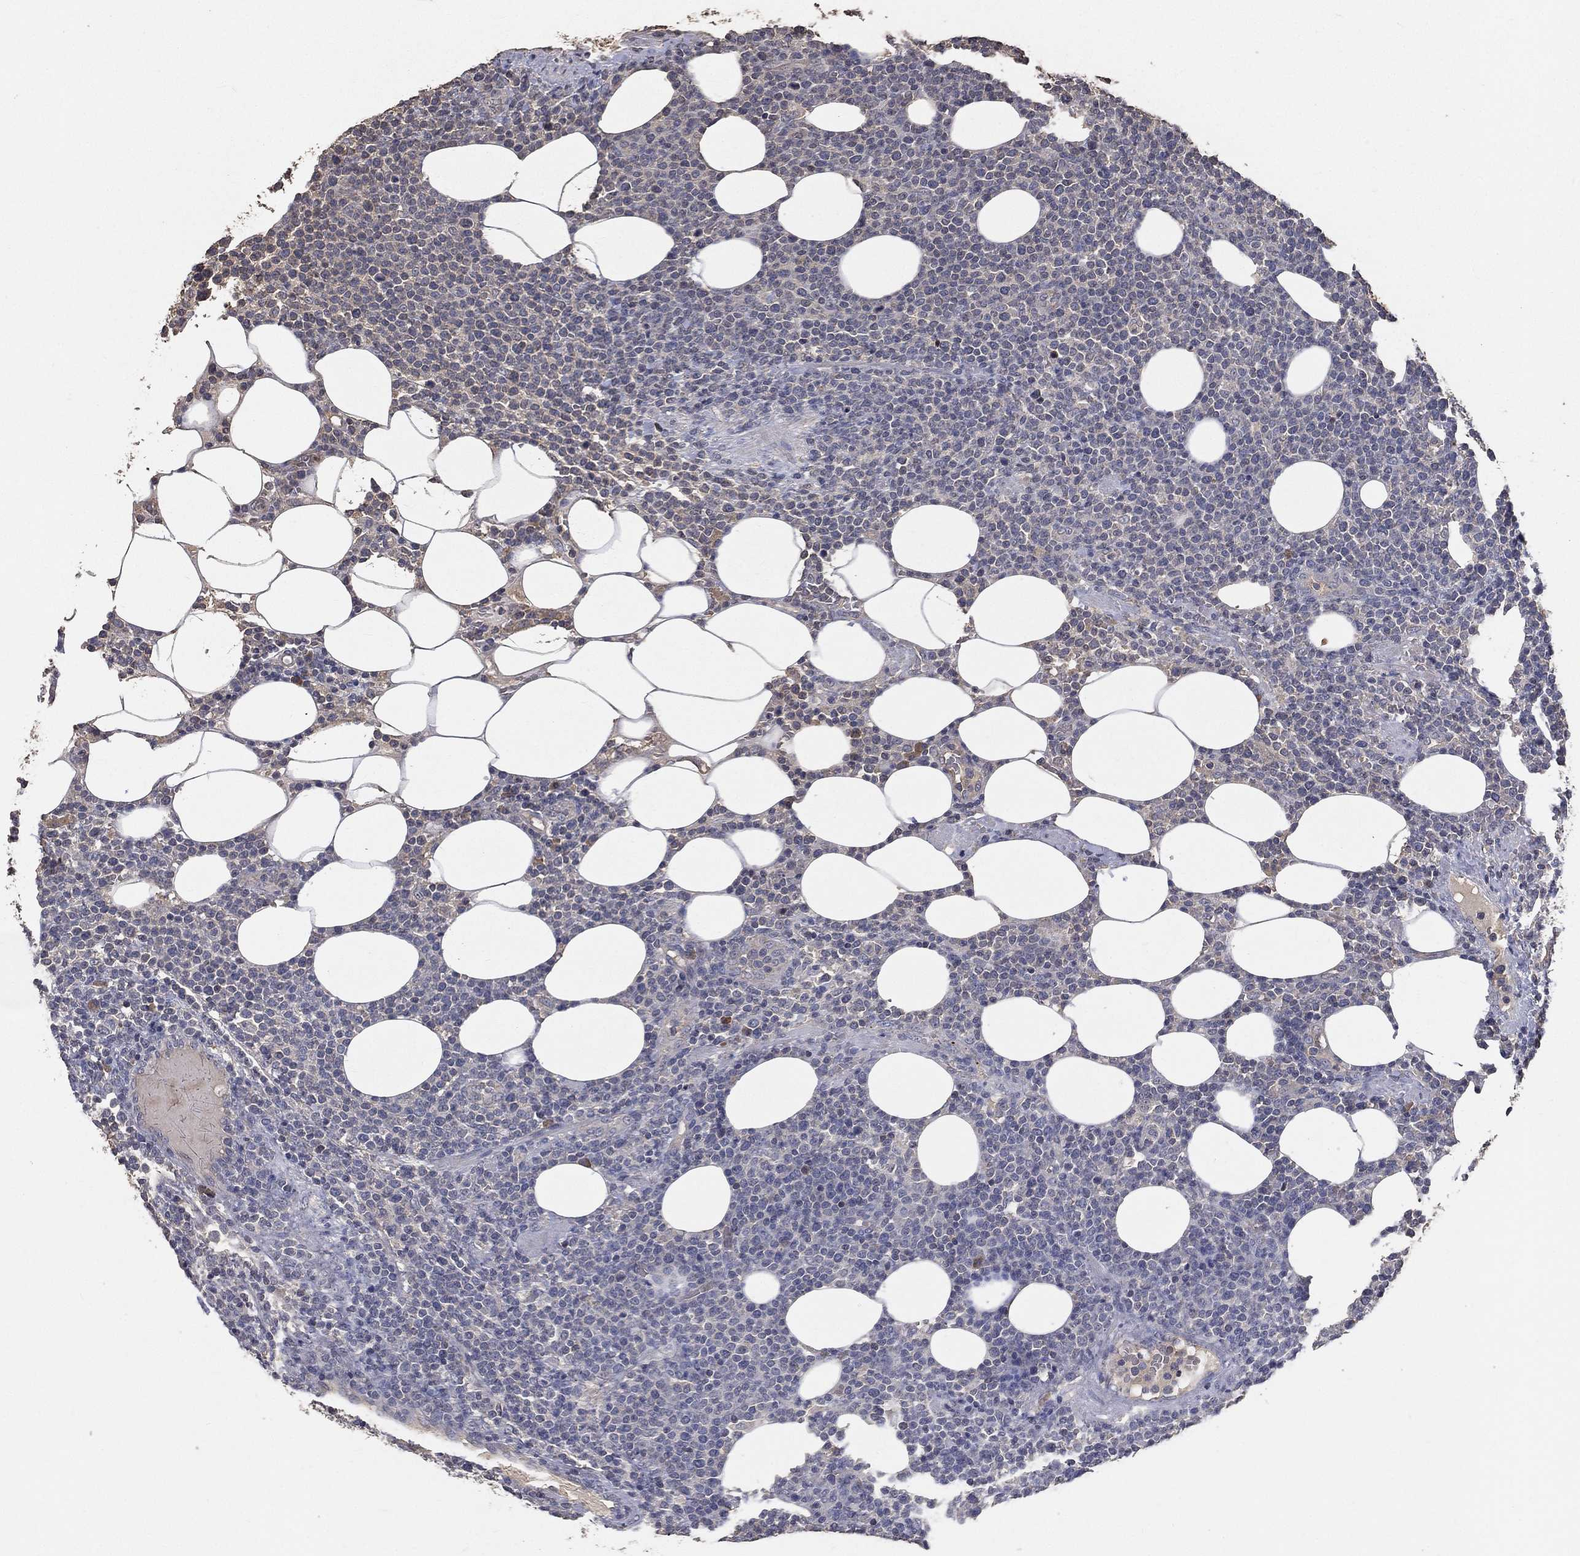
{"staining": {"intensity": "negative", "quantity": "none", "location": "none"}, "tissue": "lymphoma", "cell_type": "Tumor cells", "image_type": "cancer", "snomed": [{"axis": "morphology", "description": "Malignant lymphoma, non-Hodgkin's type, High grade"}, {"axis": "topography", "description": "Lymph node"}], "caption": "DAB (3,3'-diaminobenzidine) immunohistochemical staining of lymphoma reveals no significant positivity in tumor cells. (Stains: DAB (3,3'-diaminobenzidine) immunohistochemistry with hematoxylin counter stain, Microscopy: brightfield microscopy at high magnification).", "gene": "SNAP25", "patient": {"sex": "male", "age": 61}}